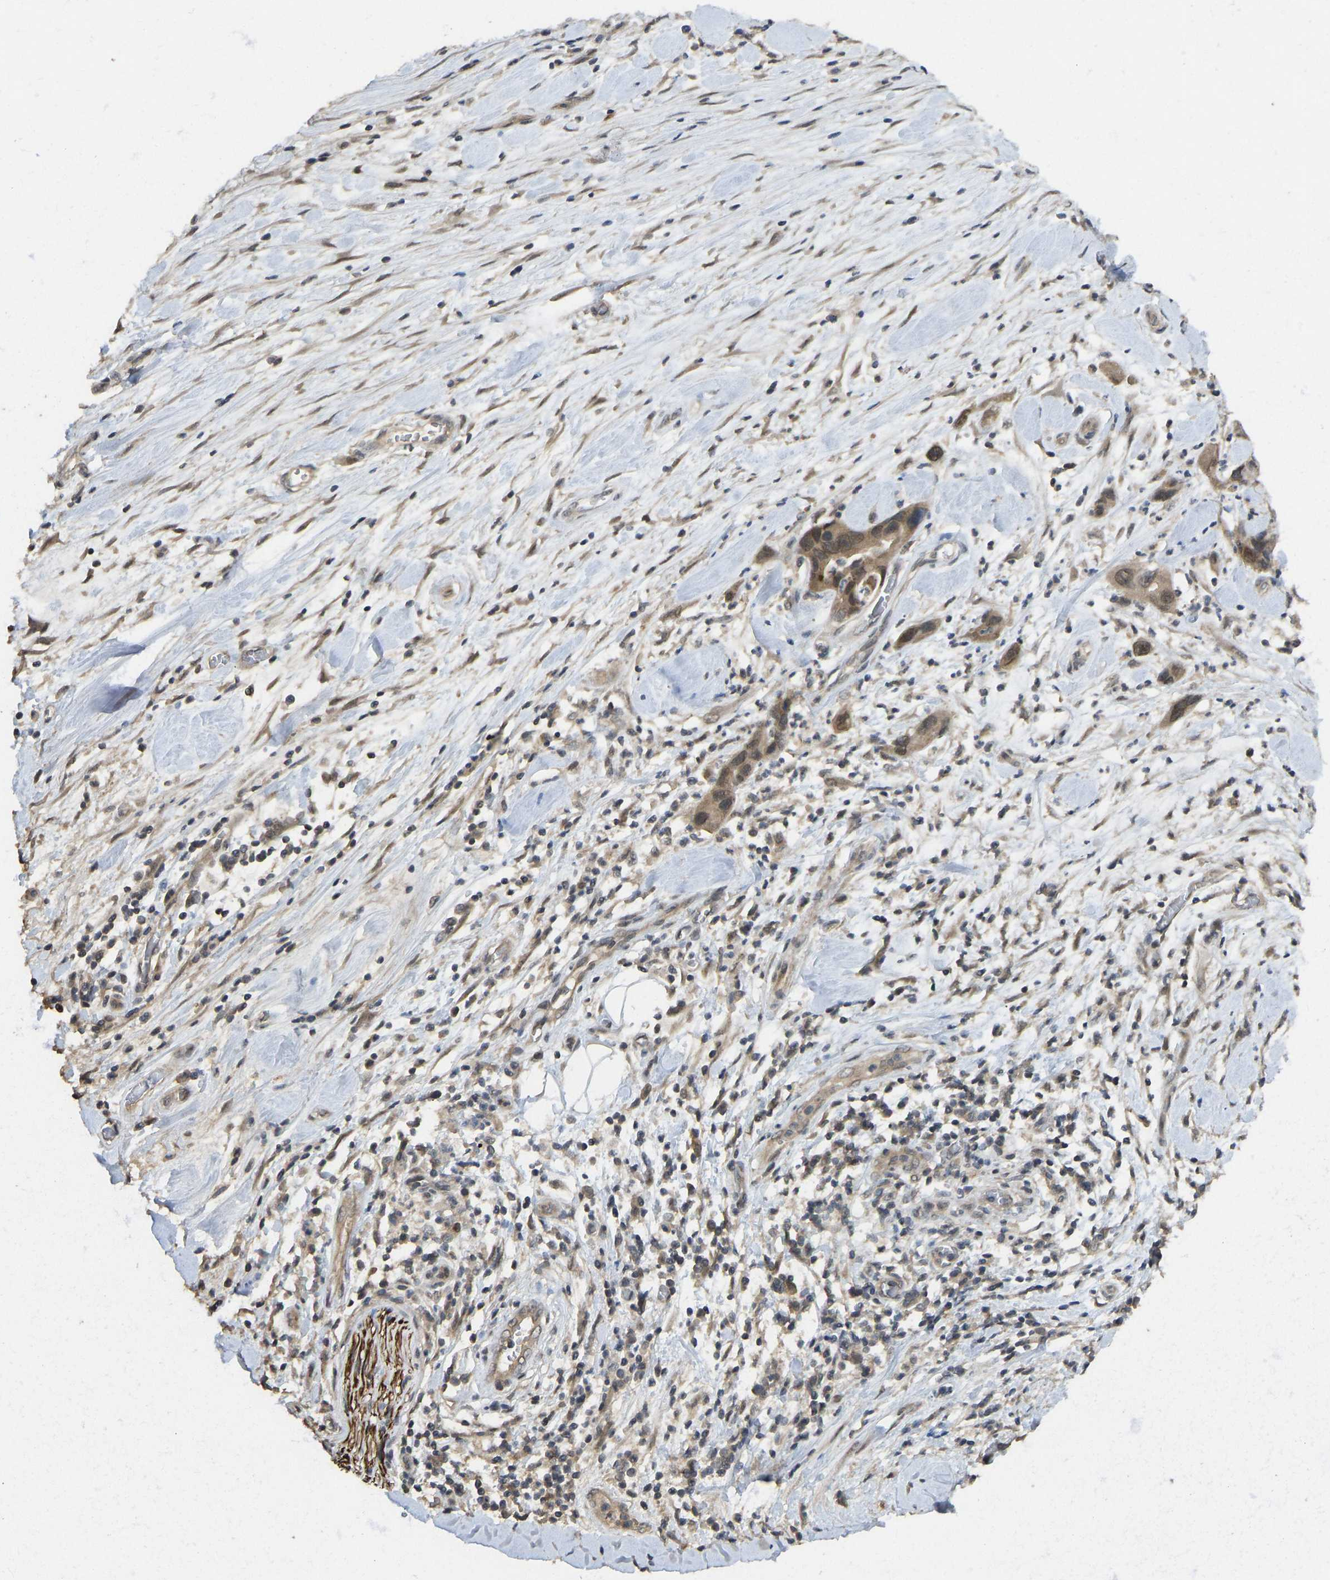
{"staining": {"intensity": "moderate", "quantity": ">75%", "location": "cytoplasmic/membranous"}, "tissue": "pancreatic cancer", "cell_type": "Tumor cells", "image_type": "cancer", "snomed": [{"axis": "morphology", "description": "Adenocarcinoma, NOS"}, {"axis": "topography", "description": "Pancreas"}], "caption": "A histopathology image showing moderate cytoplasmic/membranous staining in approximately >75% of tumor cells in pancreatic cancer, as visualized by brown immunohistochemical staining.", "gene": "NDRG3", "patient": {"sex": "female", "age": 70}}